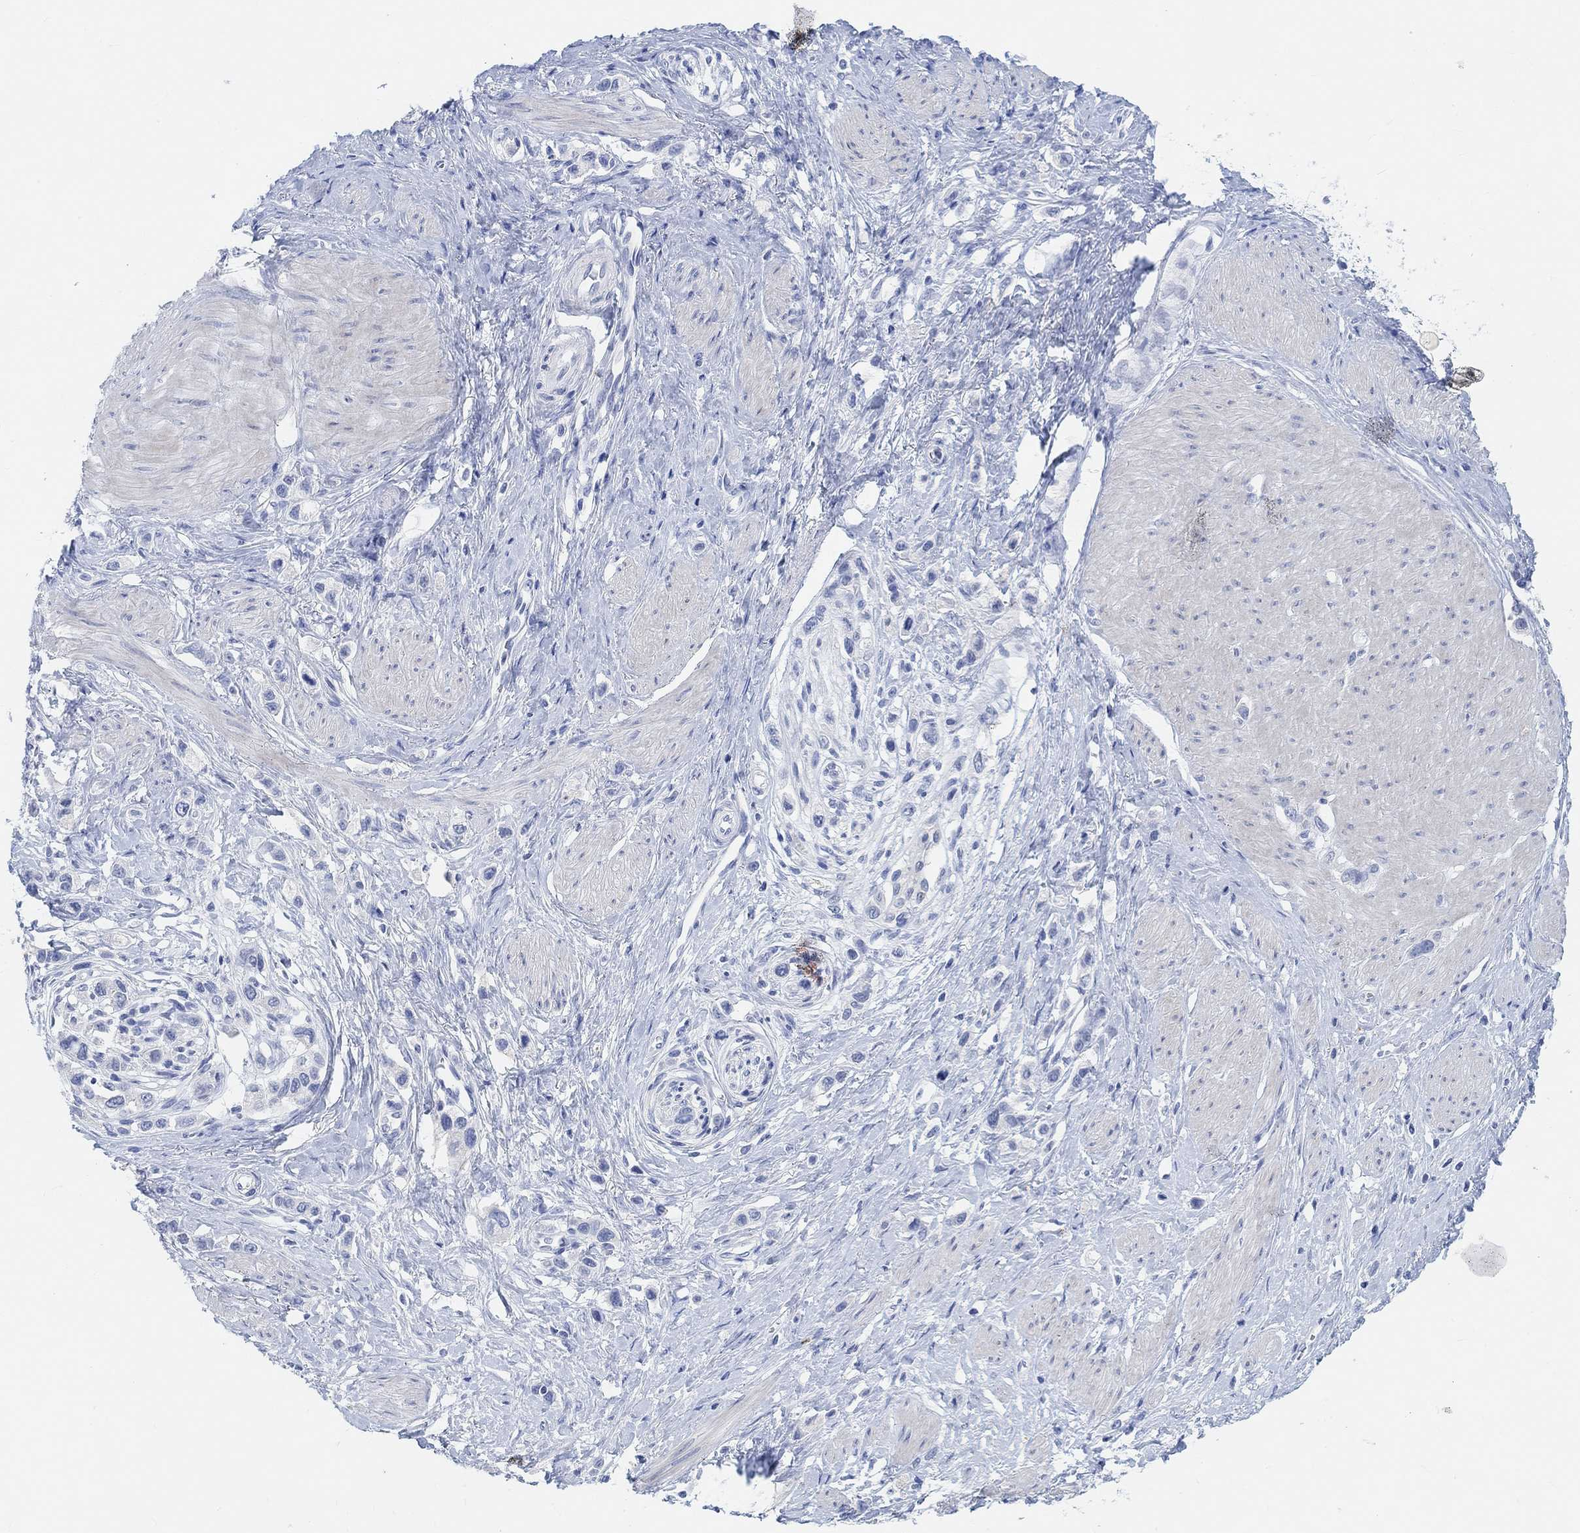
{"staining": {"intensity": "negative", "quantity": "none", "location": "none"}, "tissue": "stomach cancer", "cell_type": "Tumor cells", "image_type": "cancer", "snomed": [{"axis": "morphology", "description": "Normal tissue, NOS"}, {"axis": "morphology", "description": "Adenocarcinoma, NOS"}, {"axis": "morphology", "description": "Adenocarcinoma, High grade"}, {"axis": "topography", "description": "Stomach, upper"}, {"axis": "topography", "description": "Stomach"}], "caption": "Image shows no significant protein expression in tumor cells of stomach cancer (adenocarcinoma (high-grade)). The staining was performed using DAB to visualize the protein expression in brown, while the nuclei were stained in blue with hematoxylin (Magnification: 20x).", "gene": "ENO4", "patient": {"sex": "female", "age": 65}}